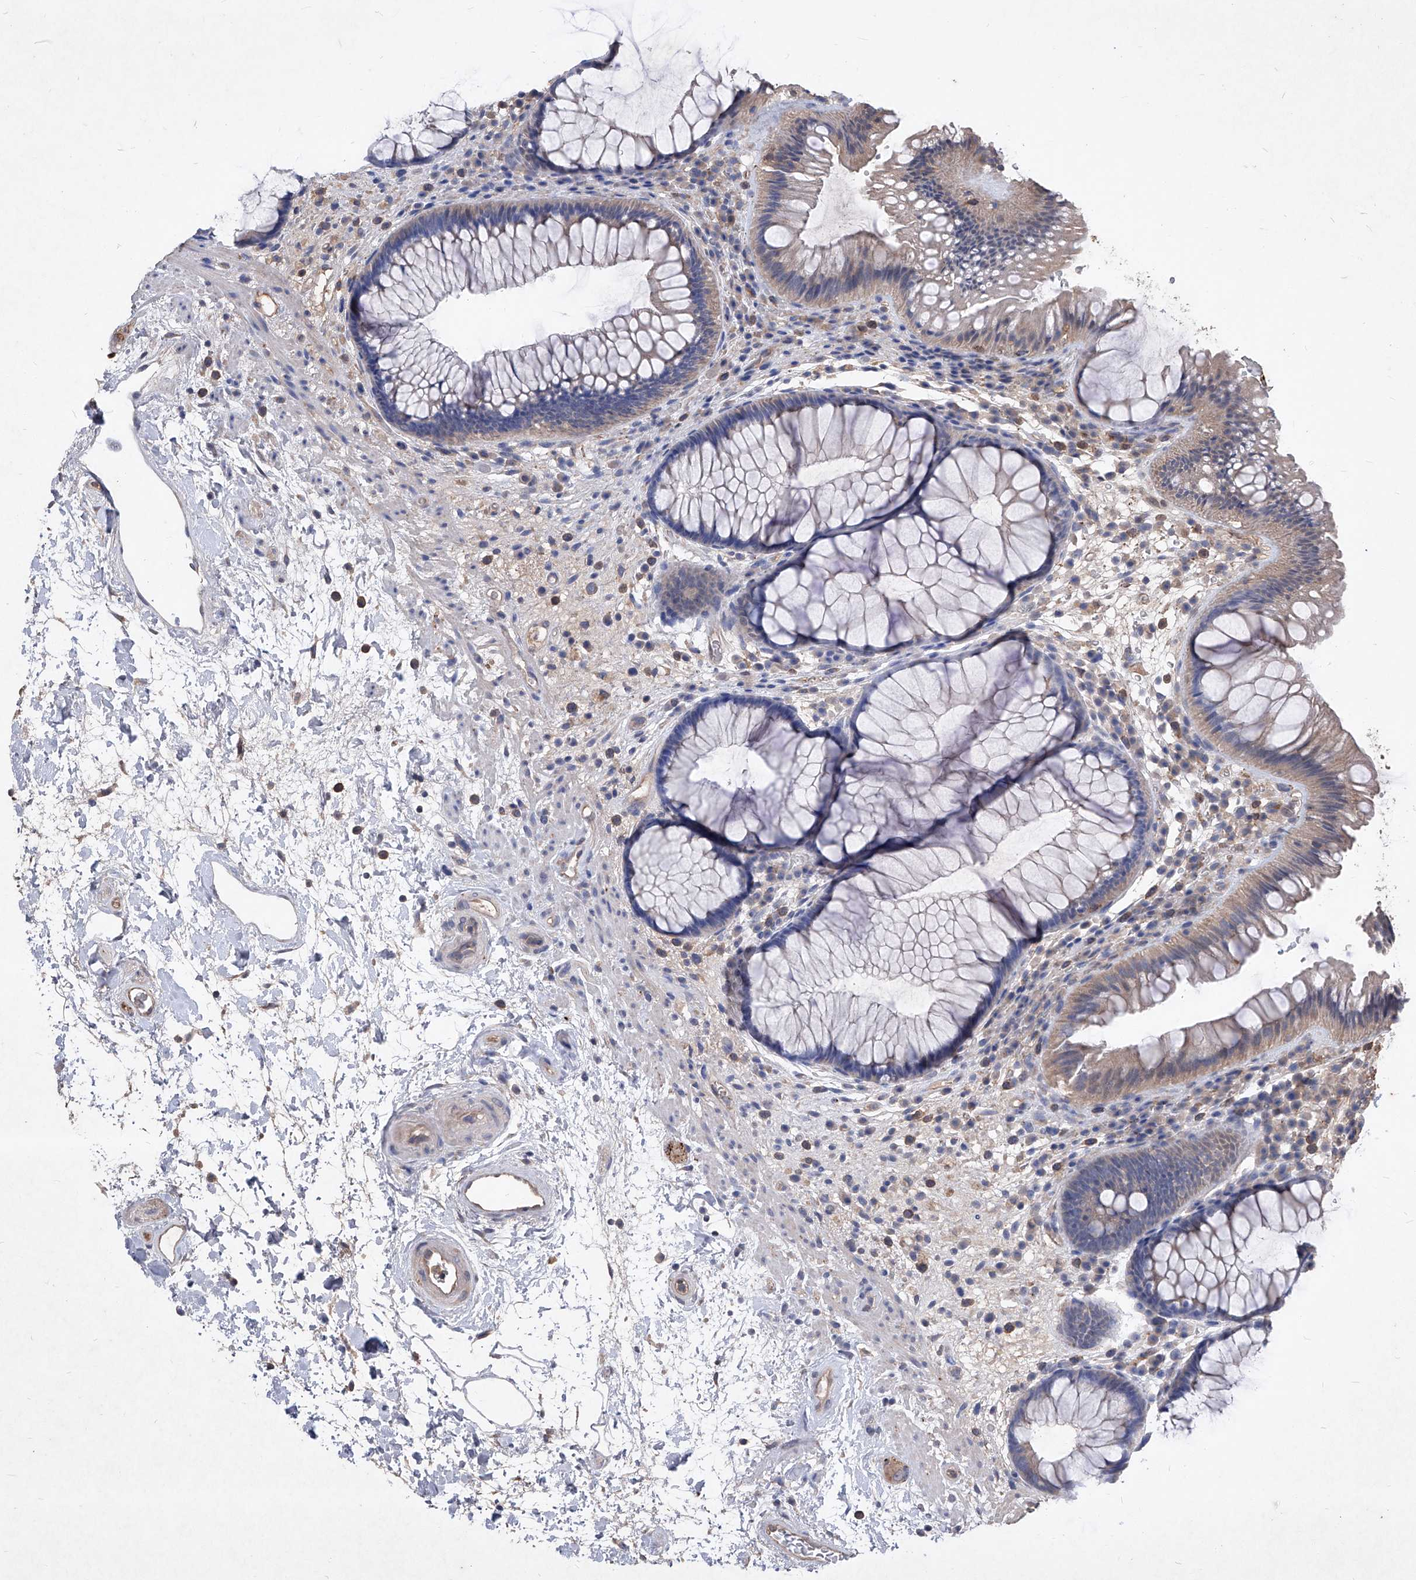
{"staining": {"intensity": "weak", "quantity": "<25%", "location": "cytoplasmic/membranous"}, "tissue": "rectum", "cell_type": "Glandular cells", "image_type": "normal", "snomed": [{"axis": "morphology", "description": "Normal tissue, NOS"}, {"axis": "topography", "description": "Rectum"}], "caption": "The IHC photomicrograph has no significant staining in glandular cells of rectum. (DAB (3,3'-diaminobenzidine) IHC, high magnification).", "gene": "SYNGR1", "patient": {"sex": "male", "age": 51}}